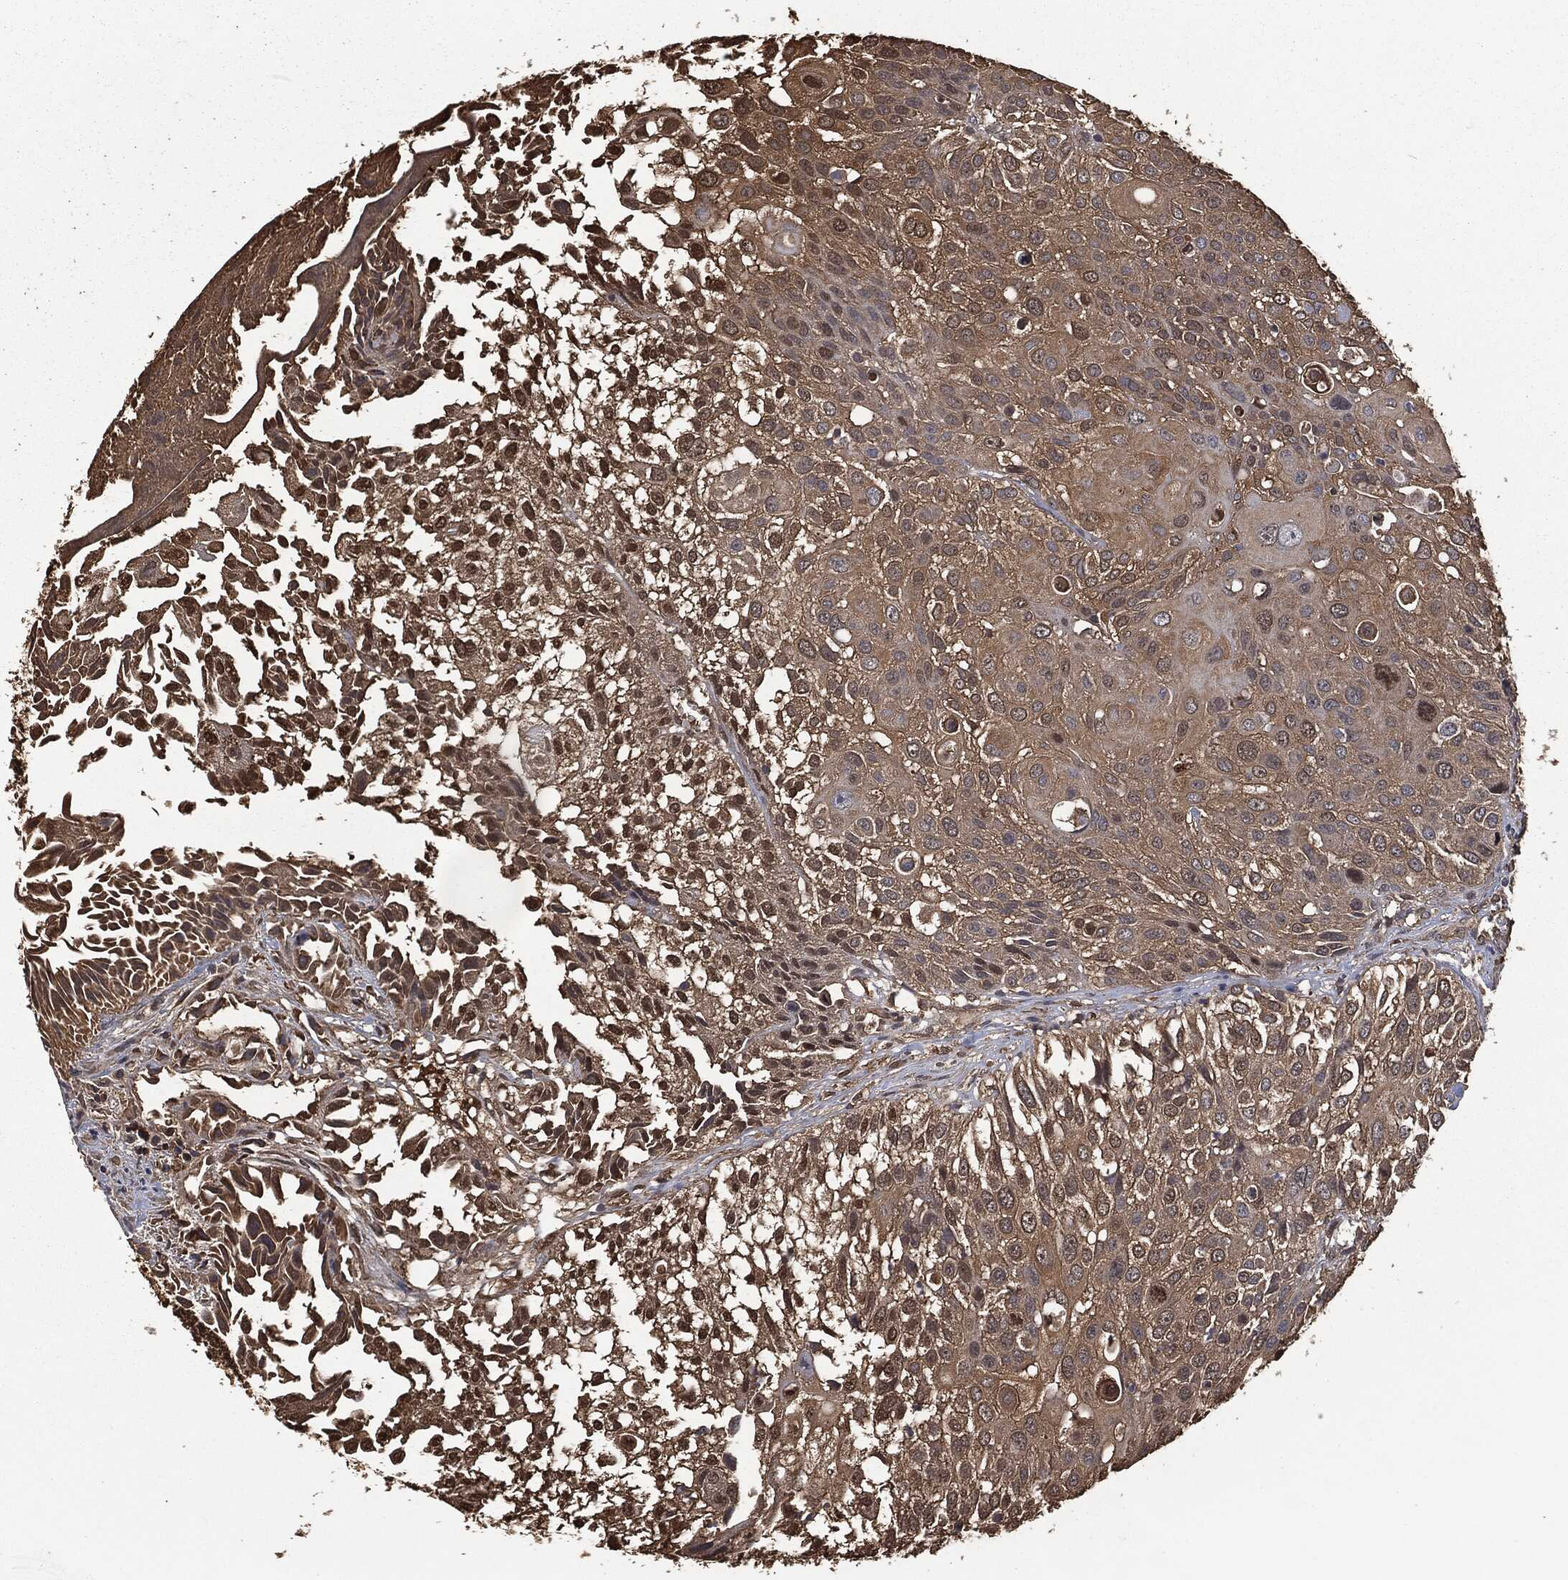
{"staining": {"intensity": "moderate", "quantity": ">75%", "location": "cytoplasmic/membranous"}, "tissue": "urothelial cancer", "cell_type": "Tumor cells", "image_type": "cancer", "snomed": [{"axis": "morphology", "description": "Urothelial carcinoma, High grade"}, {"axis": "topography", "description": "Urinary bladder"}], "caption": "Urothelial cancer stained for a protein (brown) demonstrates moderate cytoplasmic/membranous positive staining in about >75% of tumor cells.", "gene": "PRDX4", "patient": {"sex": "female", "age": 79}}